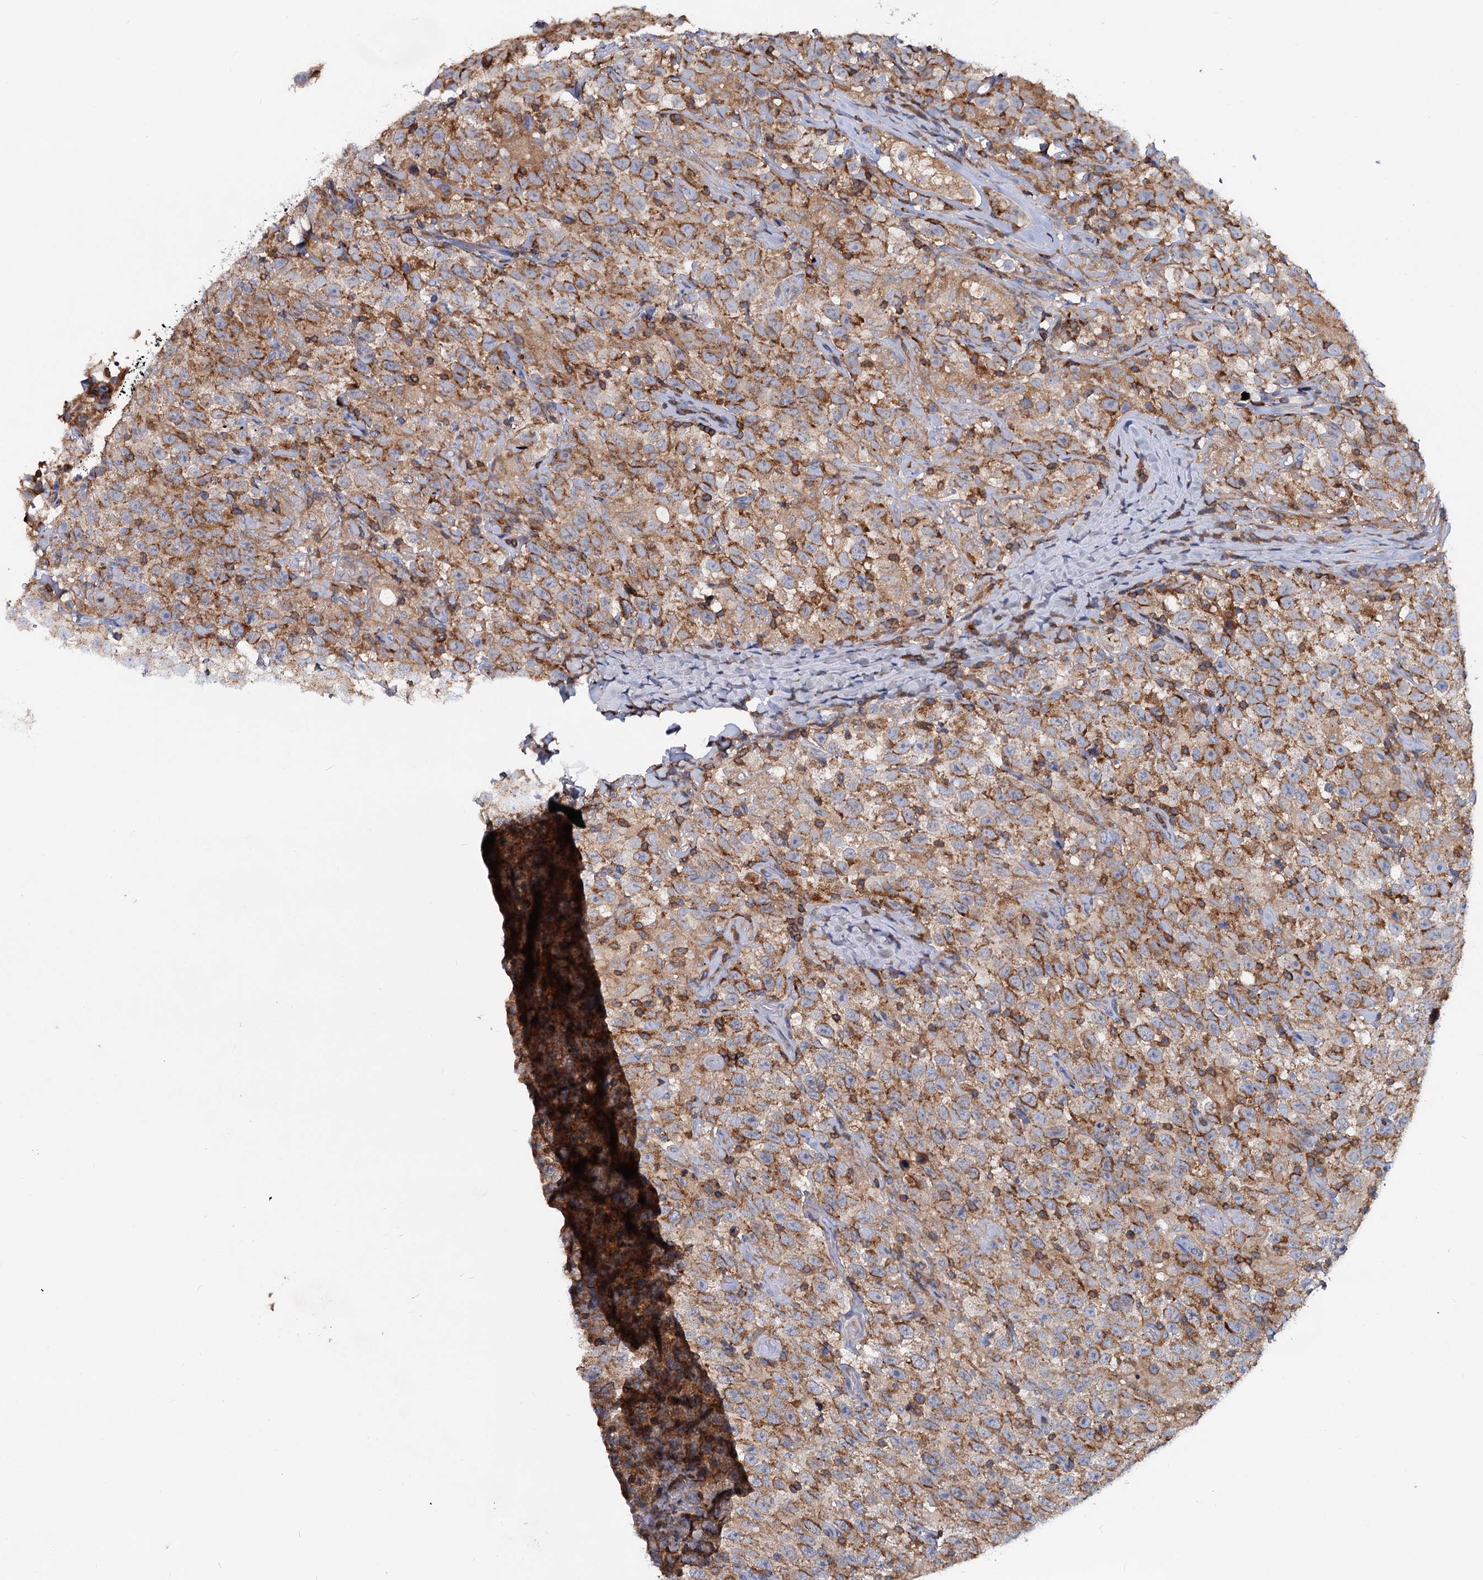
{"staining": {"intensity": "moderate", "quantity": ">75%", "location": "cytoplasmic/membranous"}, "tissue": "testis cancer", "cell_type": "Tumor cells", "image_type": "cancer", "snomed": [{"axis": "morphology", "description": "Seminoma, NOS"}, {"axis": "topography", "description": "Testis"}], "caption": "The immunohistochemical stain shows moderate cytoplasmic/membranous staining in tumor cells of testis cancer tissue.", "gene": "LRCH4", "patient": {"sex": "male", "age": 41}}